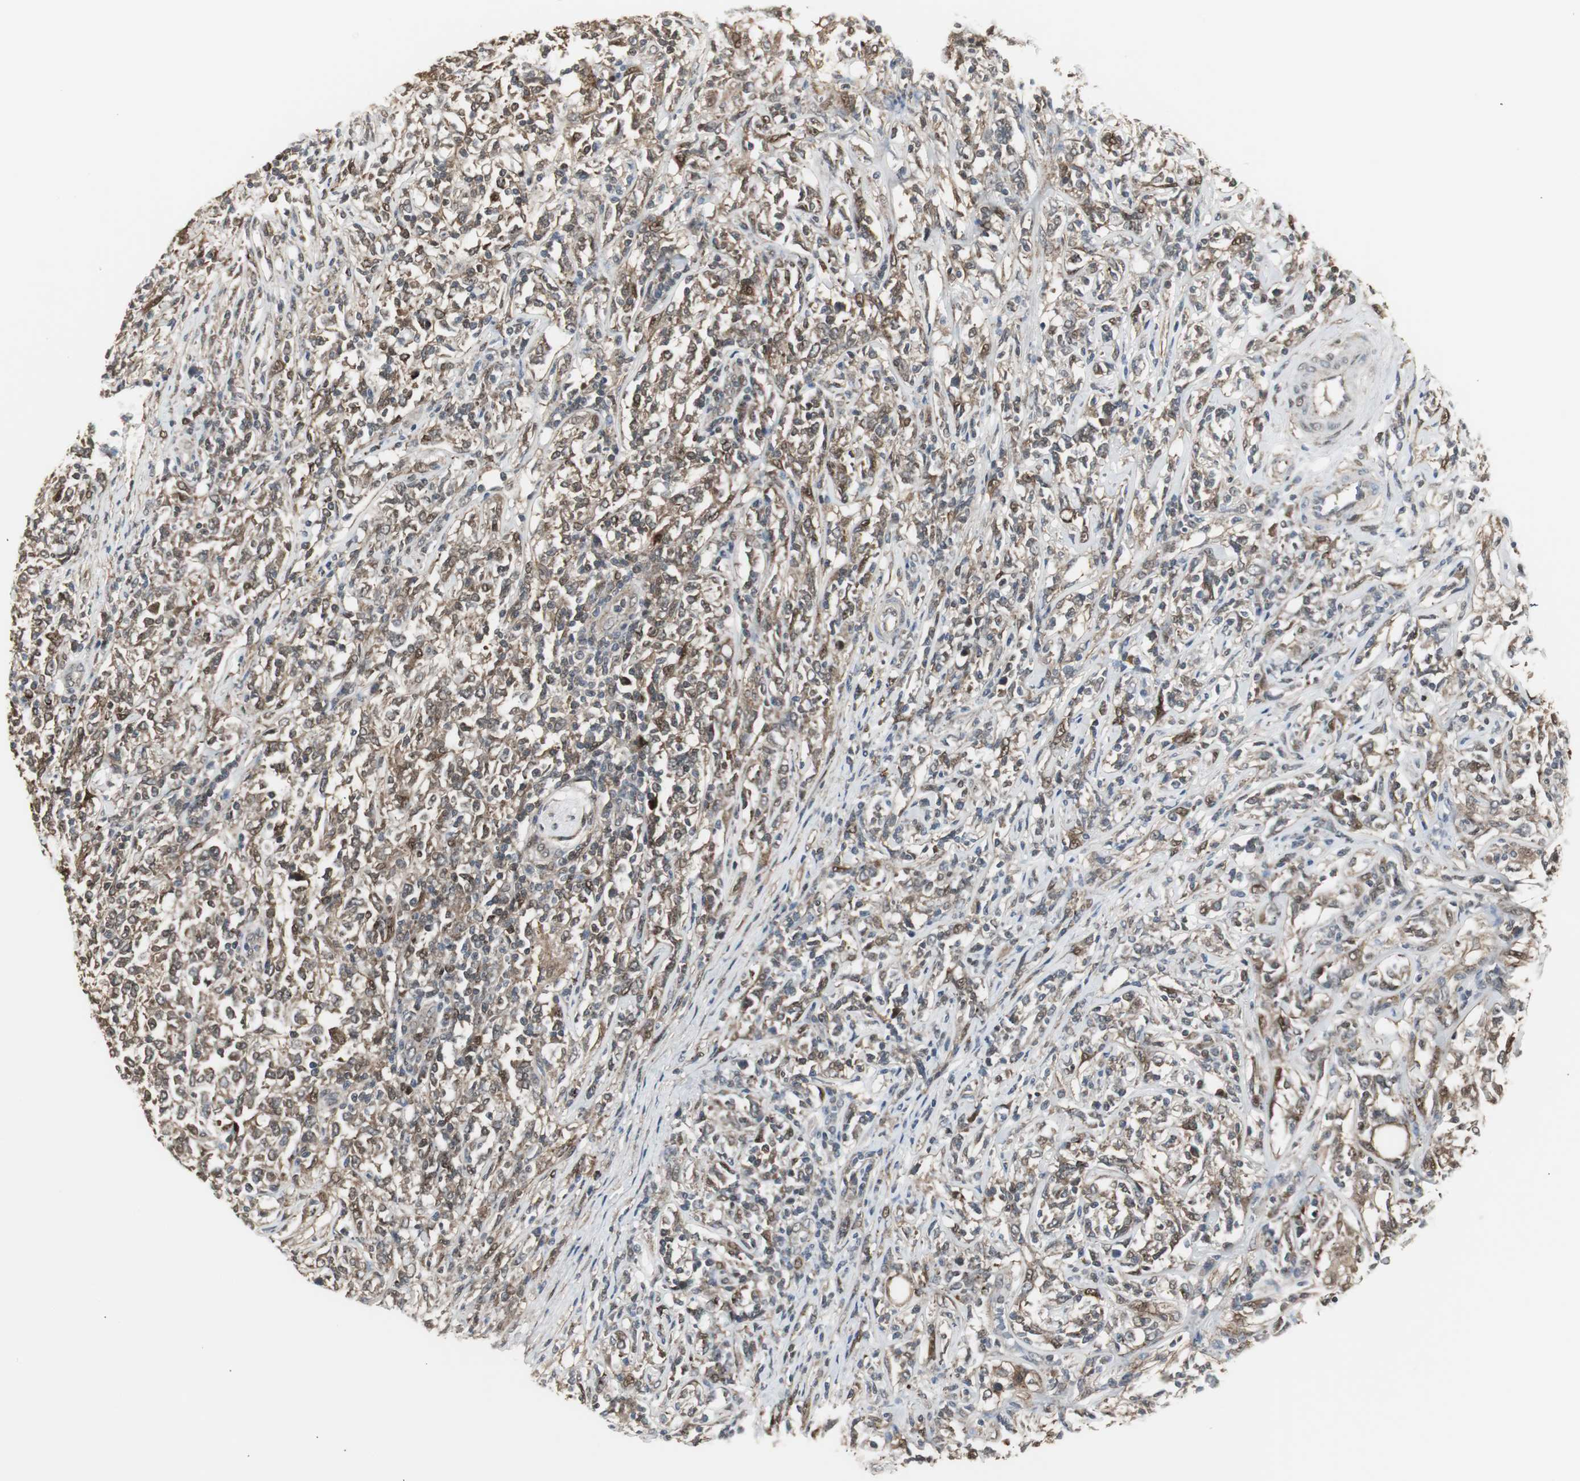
{"staining": {"intensity": "moderate", "quantity": ">75%", "location": "cytoplasmic/membranous,nuclear"}, "tissue": "lymphoma", "cell_type": "Tumor cells", "image_type": "cancer", "snomed": [{"axis": "morphology", "description": "Malignant lymphoma, non-Hodgkin's type, High grade"}, {"axis": "topography", "description": "Lymph node"}], "caption": "Immunohistochemistry (IHC) of human lymphoma demonstrates medium levels of moderate cytoplasmic/membranous and nuclear staining in approximately >75% of tumor cells. Nuclei are stained in blue.", "gene": "PLIN3", "patient": {"sex": "female", "age": 84}}